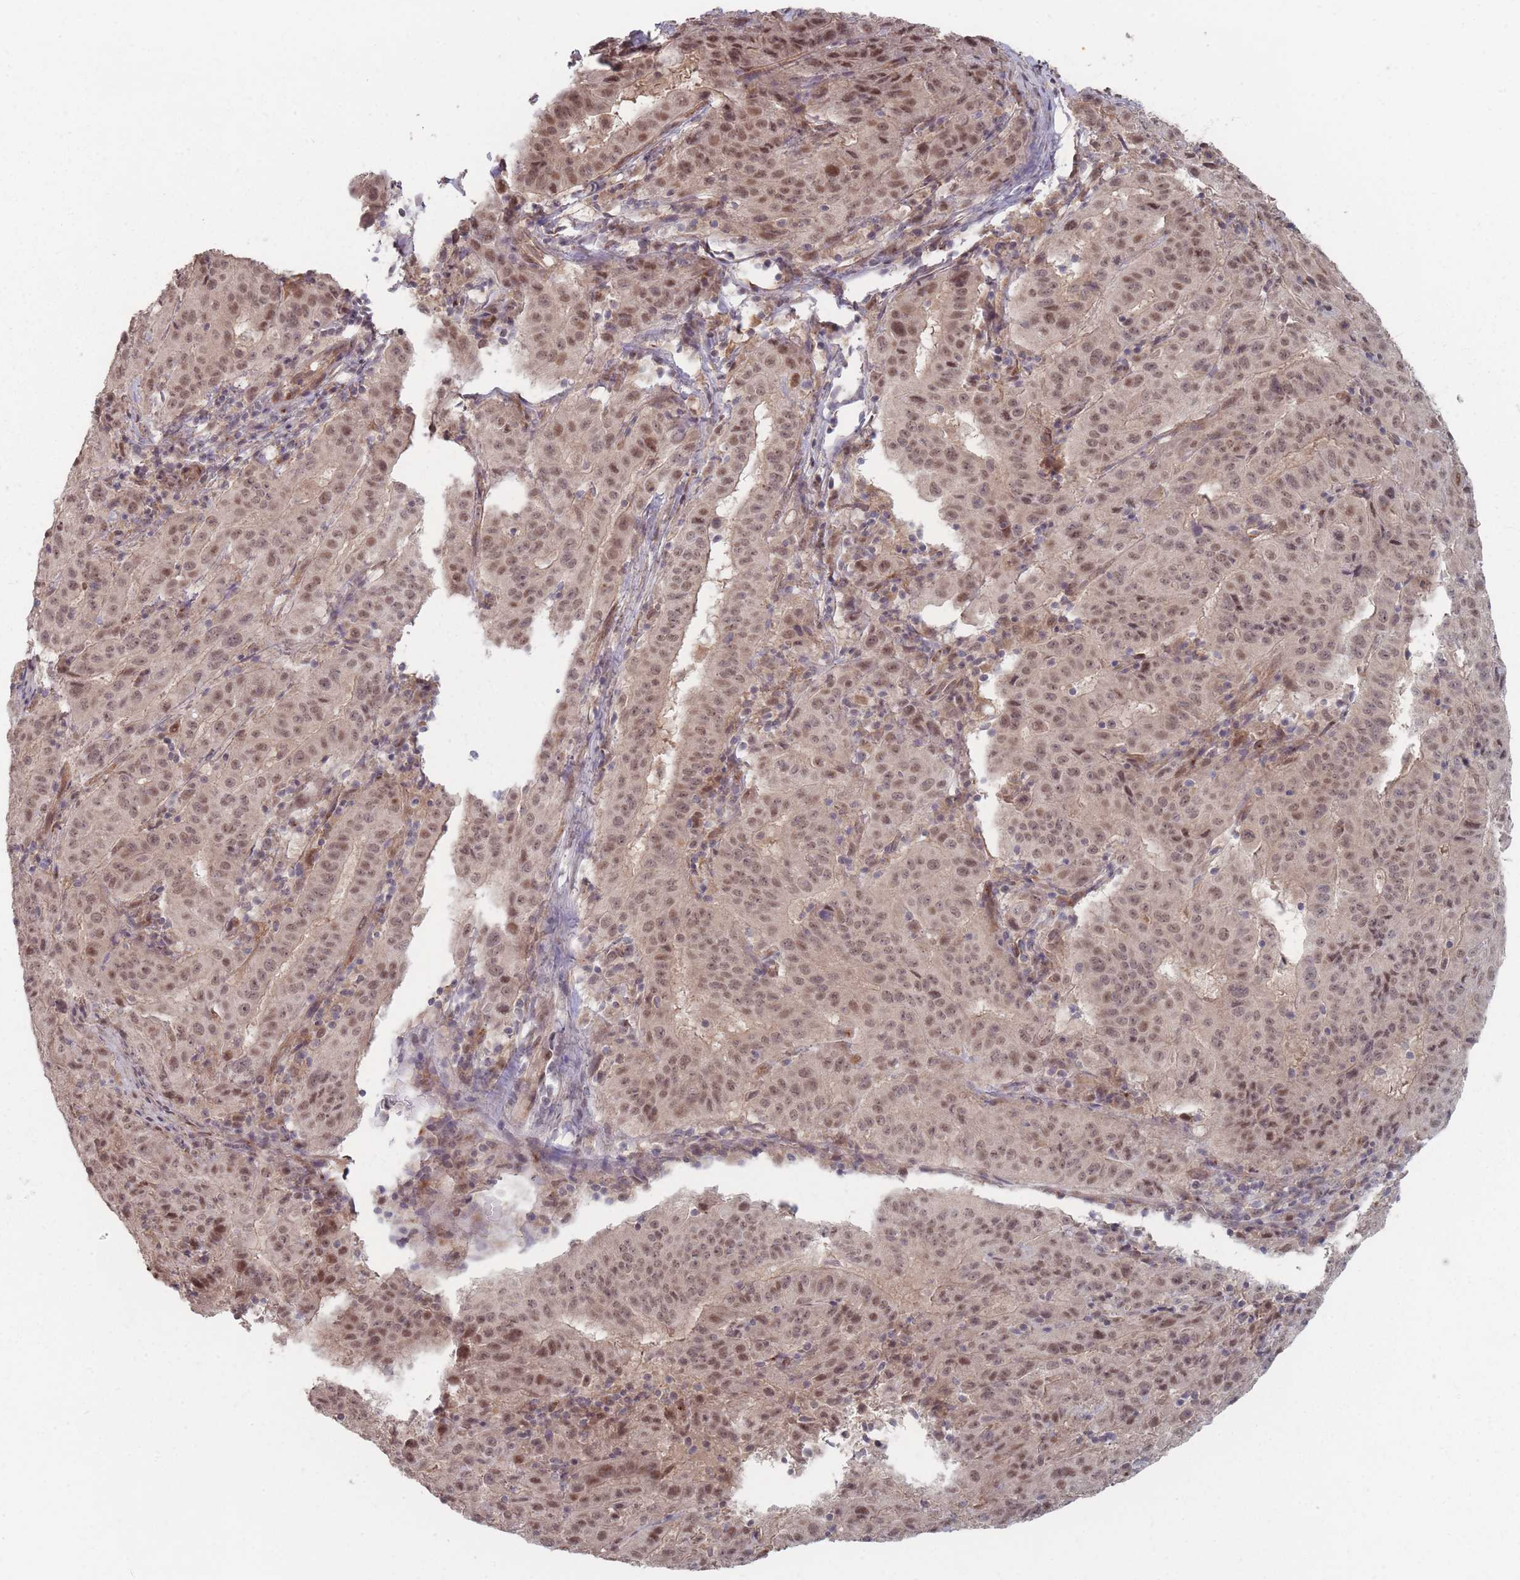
{"staining": {"intensity": "moderate", "quantity": ">75%", "location": "nuclear"}, "tissue": "pancreatic cancer", "cell_type": "Tumor cells", "image_type": "cancer", "snomed": [{"axis": "morphology", "description": "Adenocarcinoma, NOS"}, {"axis": "topography", "description": "Pancreas"}], "caption": "Immunohistochemical staining of adenocarcinoma (pancreatic) demonstrates medium levels of moderate nuclear positivity in about >75% of tumor cells.", "gene": "CNTRL", "patient": {"sex": "male", "age": 63}}